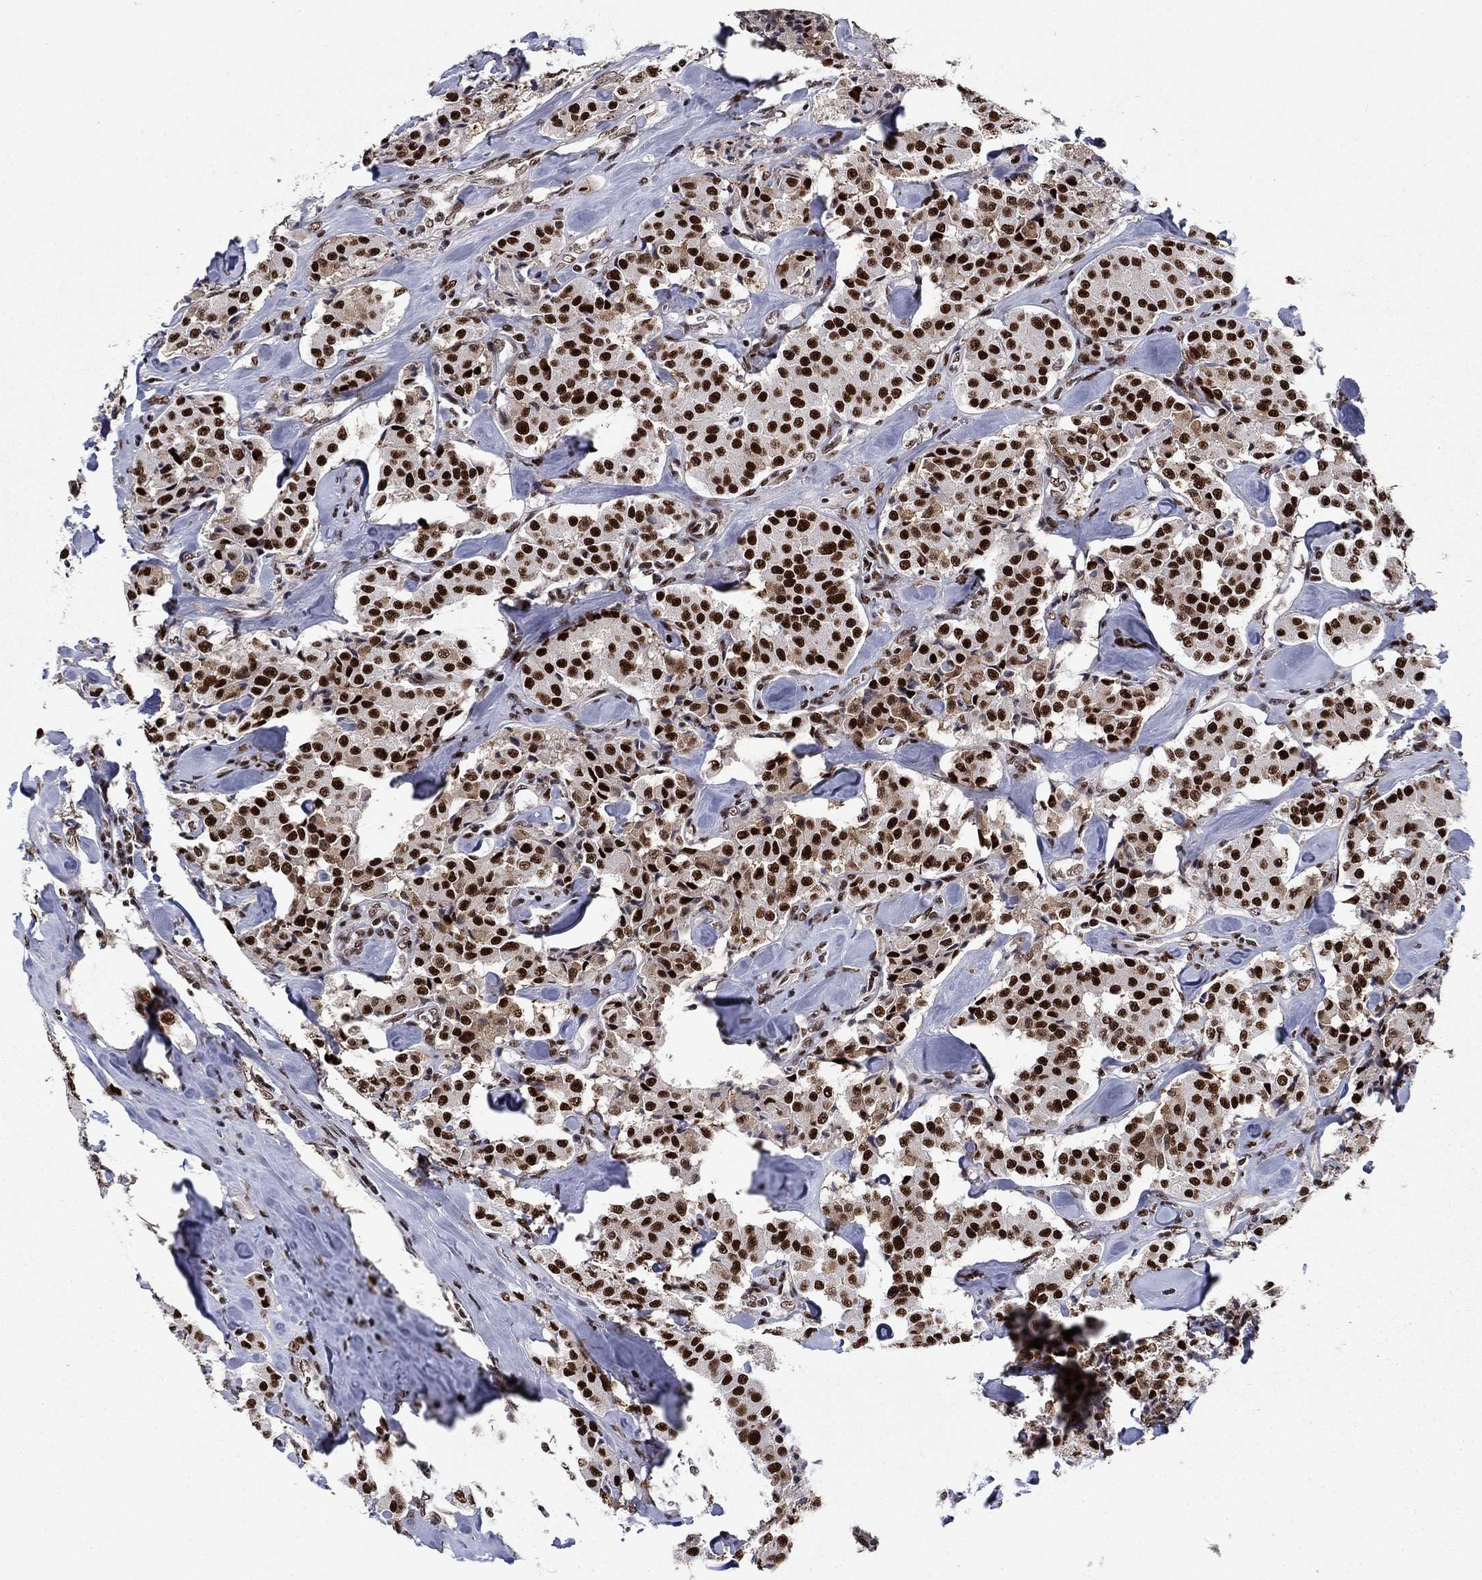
{"staining": {"intensity": "strong", "quantity": ">75%", "location": "nuclear"}, "tissue": "carcinoid", "cell_type": "Tumor cells", "image_type": "cancer", "snomed": [{"axis": "morphology", "description": "Carcinoid, malignant, NOS"}, {"axis": "topography", "description": "Pancreas"}], "caption": "About >75% of tumor cells in human malignant carcinoid demonstrate strong nuclear protein positivity as visualized by brown immunohistochemical staining.", "gene": "RPRD1B", "patient": {"sex": "male", "age": 41}}